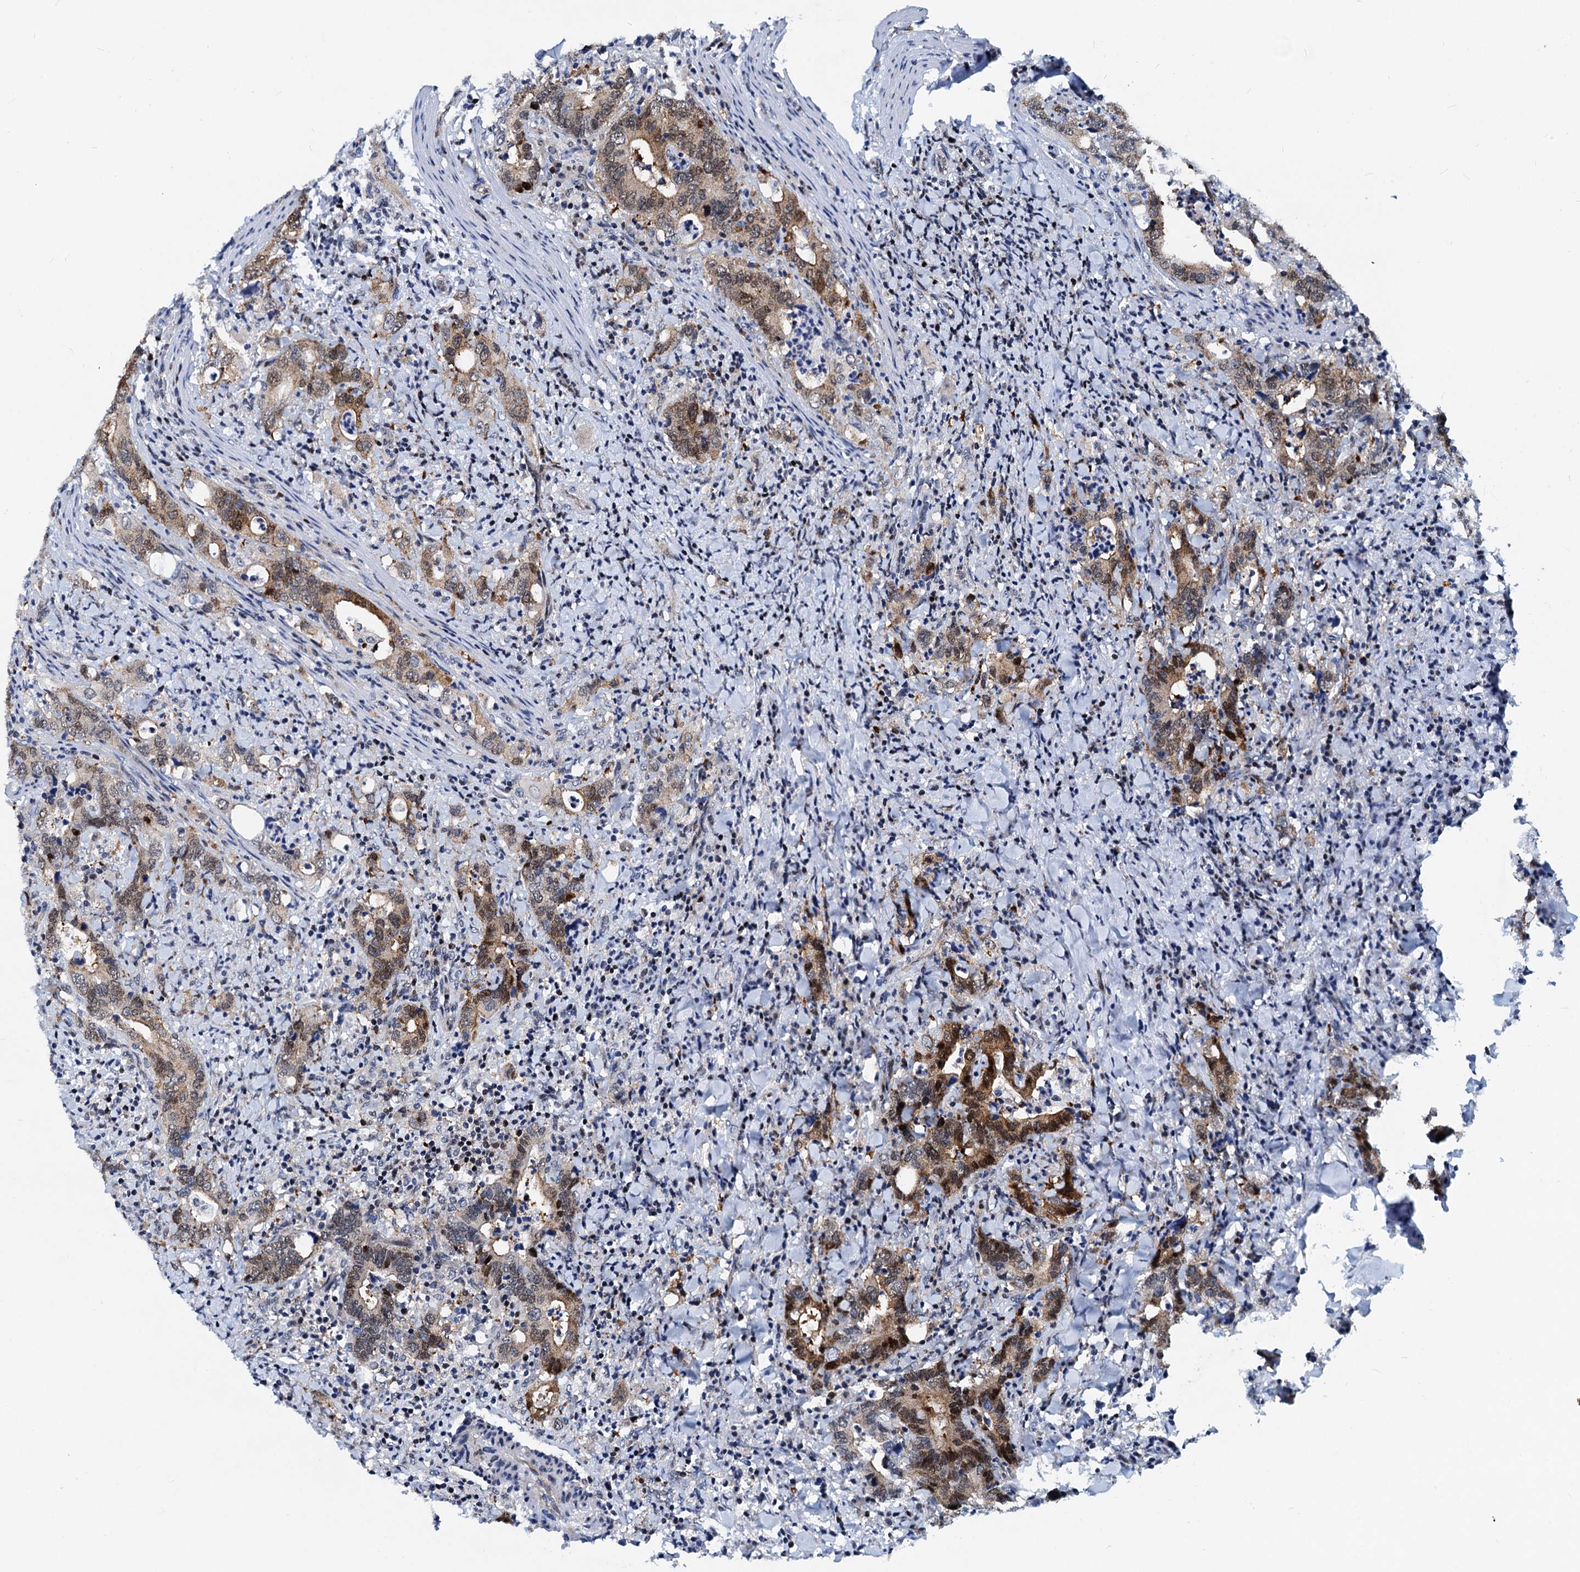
{"staining": {"intensity": "moderate", "quantity": "25%-75%", "location": "cytoplasmic/membranous,nuclear"}, "tissue": "colorectal cancer", "cell_type": "Tumor cells", "image_type": "cancer", "snomed": [{"axis": "morphology", "description": "Adenocarcinoma, NOS"}, {"axis": "topography", "description": "Colon"}], "caption": "Immunohistochemistry of colorectal cancer (adenocarcinoma) shows medium levels of moderate cytoplasmic/membranous and nuclear positivity in about 25%-75% of tumor cells. (Brightfield microscopy of DAB IHC at high magnification).", "gene": "PTGES3", "patient": {"sex": "female", "age": 75}}